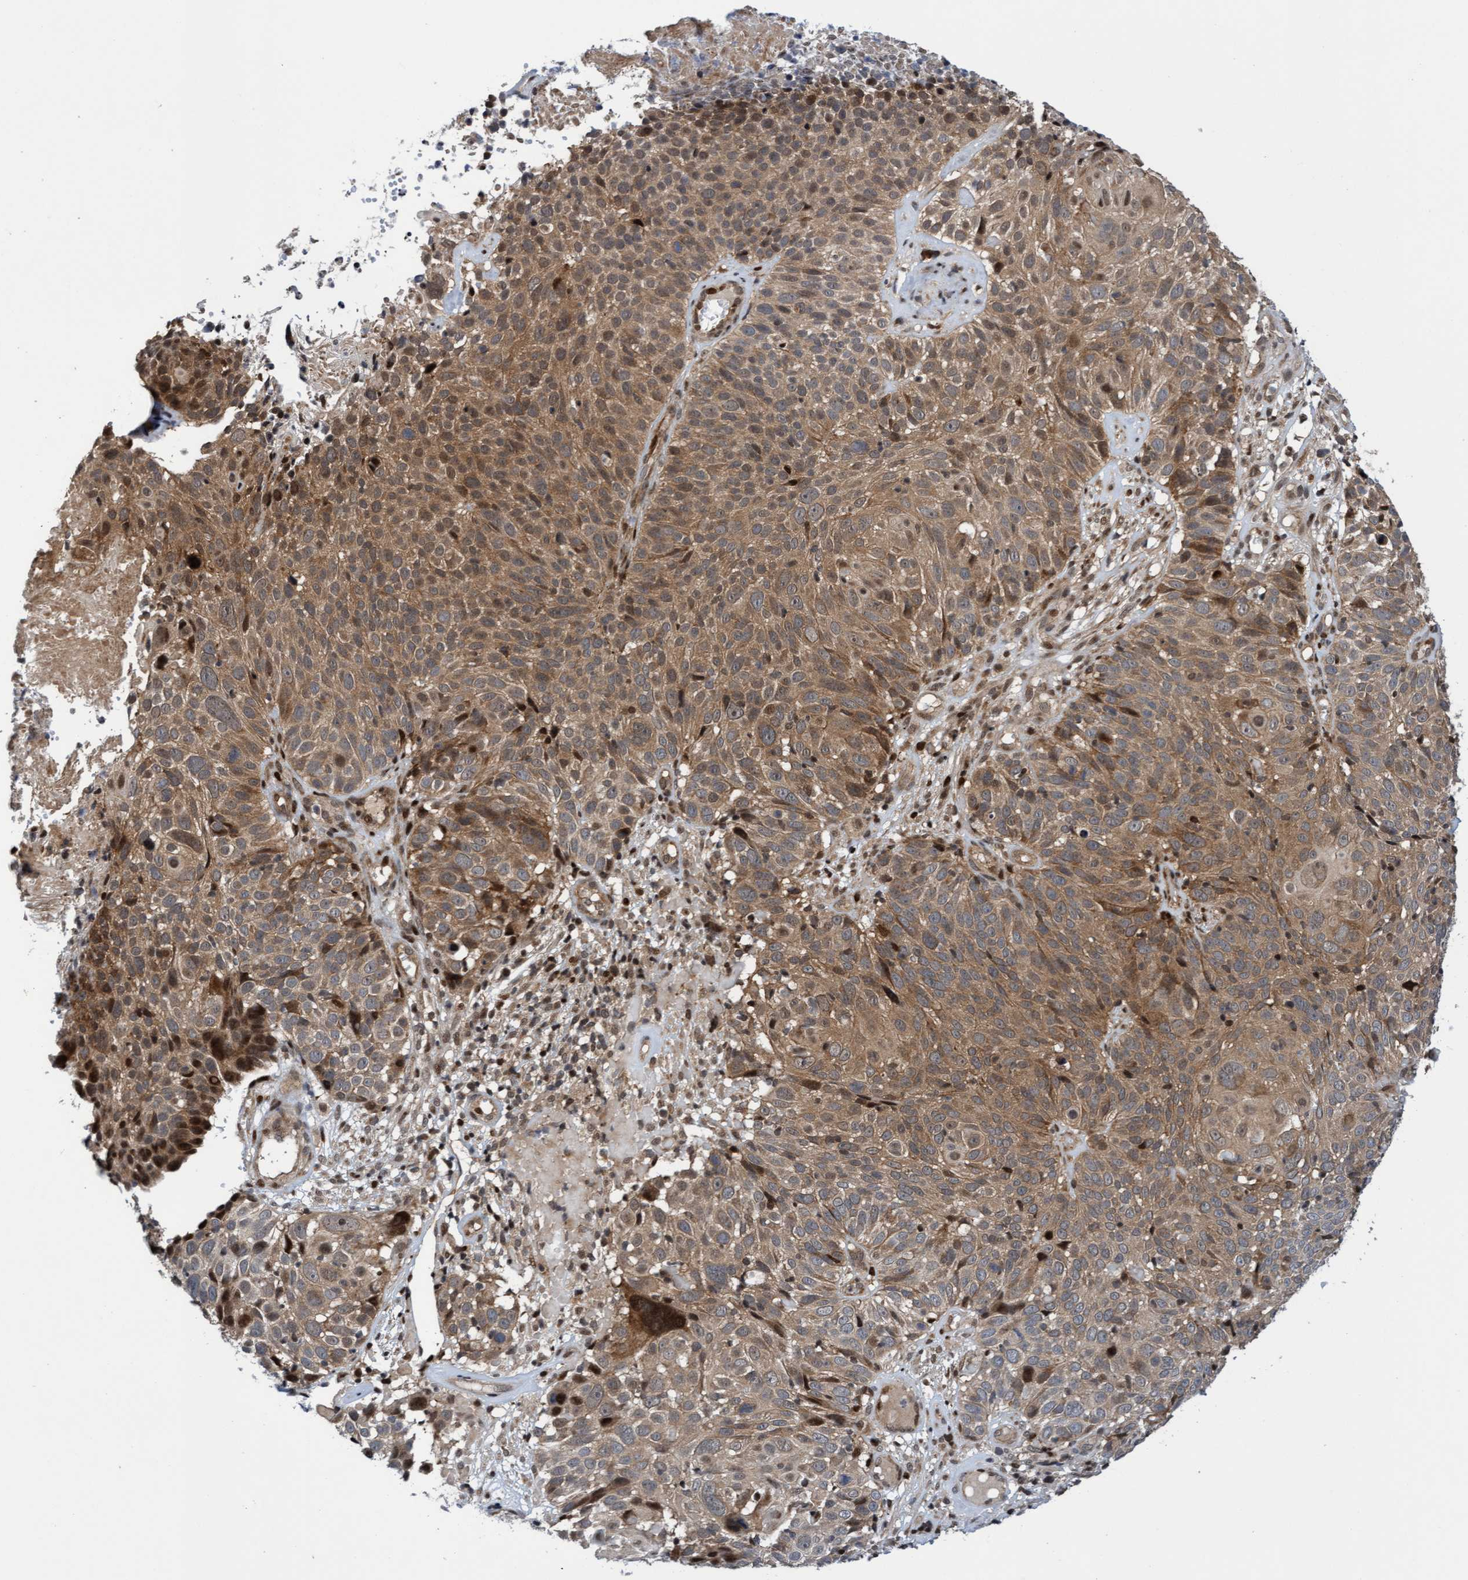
{"staining": {"intensity": "moderate", "quantity": ">75%", "location": "cytoplasmic/membranous"}, "tissue": "cervical cancer", "cell_type": "Tumor cells", "image_type": "cancer", "snomed": [{"axis": "morphology", "description": "Squamous cell carcinoma, NOS"}, {"axis": "topography", "description": "Cervix"}], "caption": "Immunohistochemistry (DAB) staining of human cervical cancer (squamous cell carcinoma) exhibits moderate cytoplasmic/membranous protein staining in about >75% of tumor cells.", "gene": "ITFG1", "patient": {"sex": "female", "age": 74}}